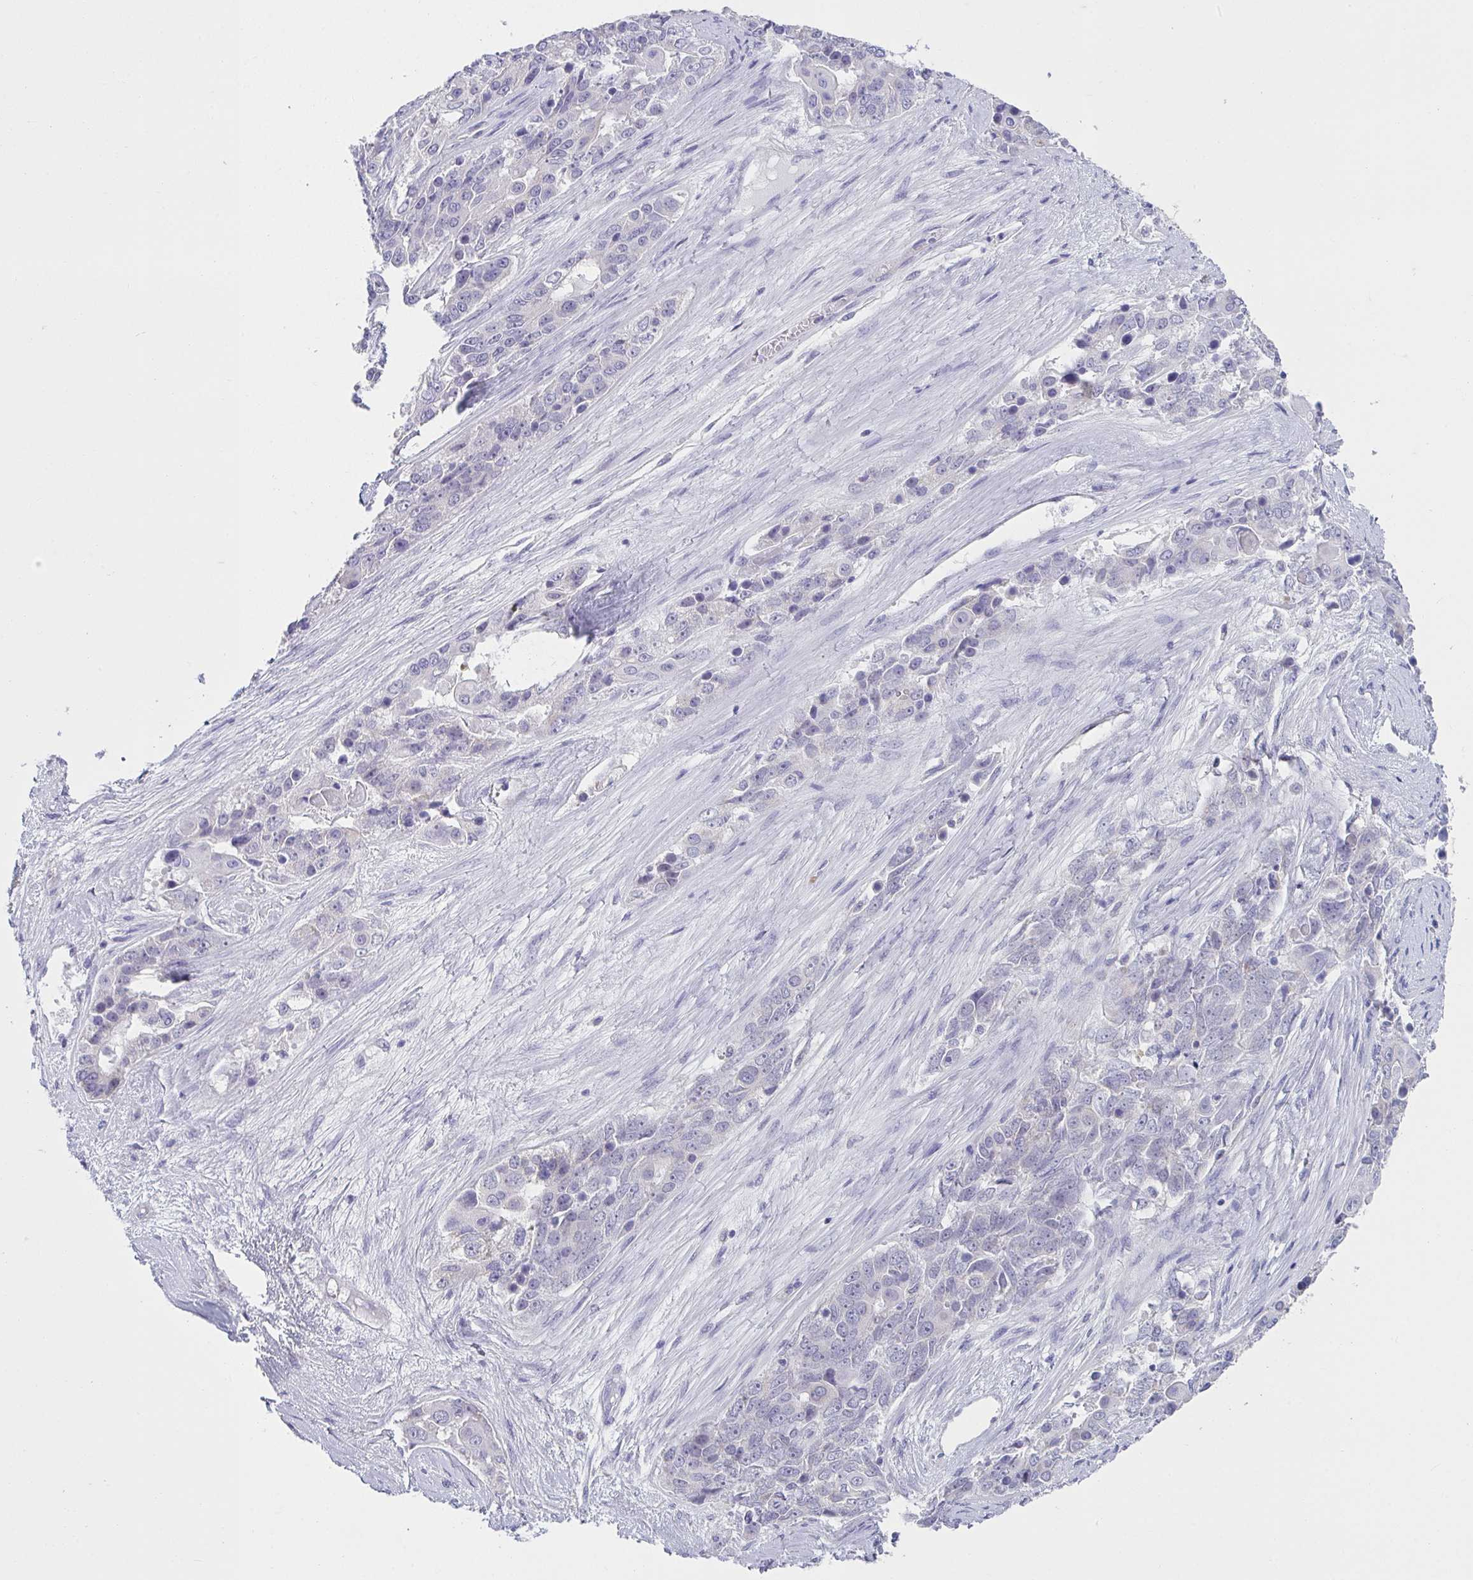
{"staining": {"intensity": "negative", "quantity": "none", "location": "none"}, "tissue": "ovarian cancer", "cell_type": "Tumor cells", "image_type": "cancer", "snomed": [{"axis": "morphology", "description": "Carcinoma, endometroid"}, {"axis": "topography", "description": "Ovary"}], "caption": "Tumor cells show no significant expression in endometroid carcinoma (ovarian).", "gene": "CXCR1", "patient": {"sex": "female", "age": 51}}